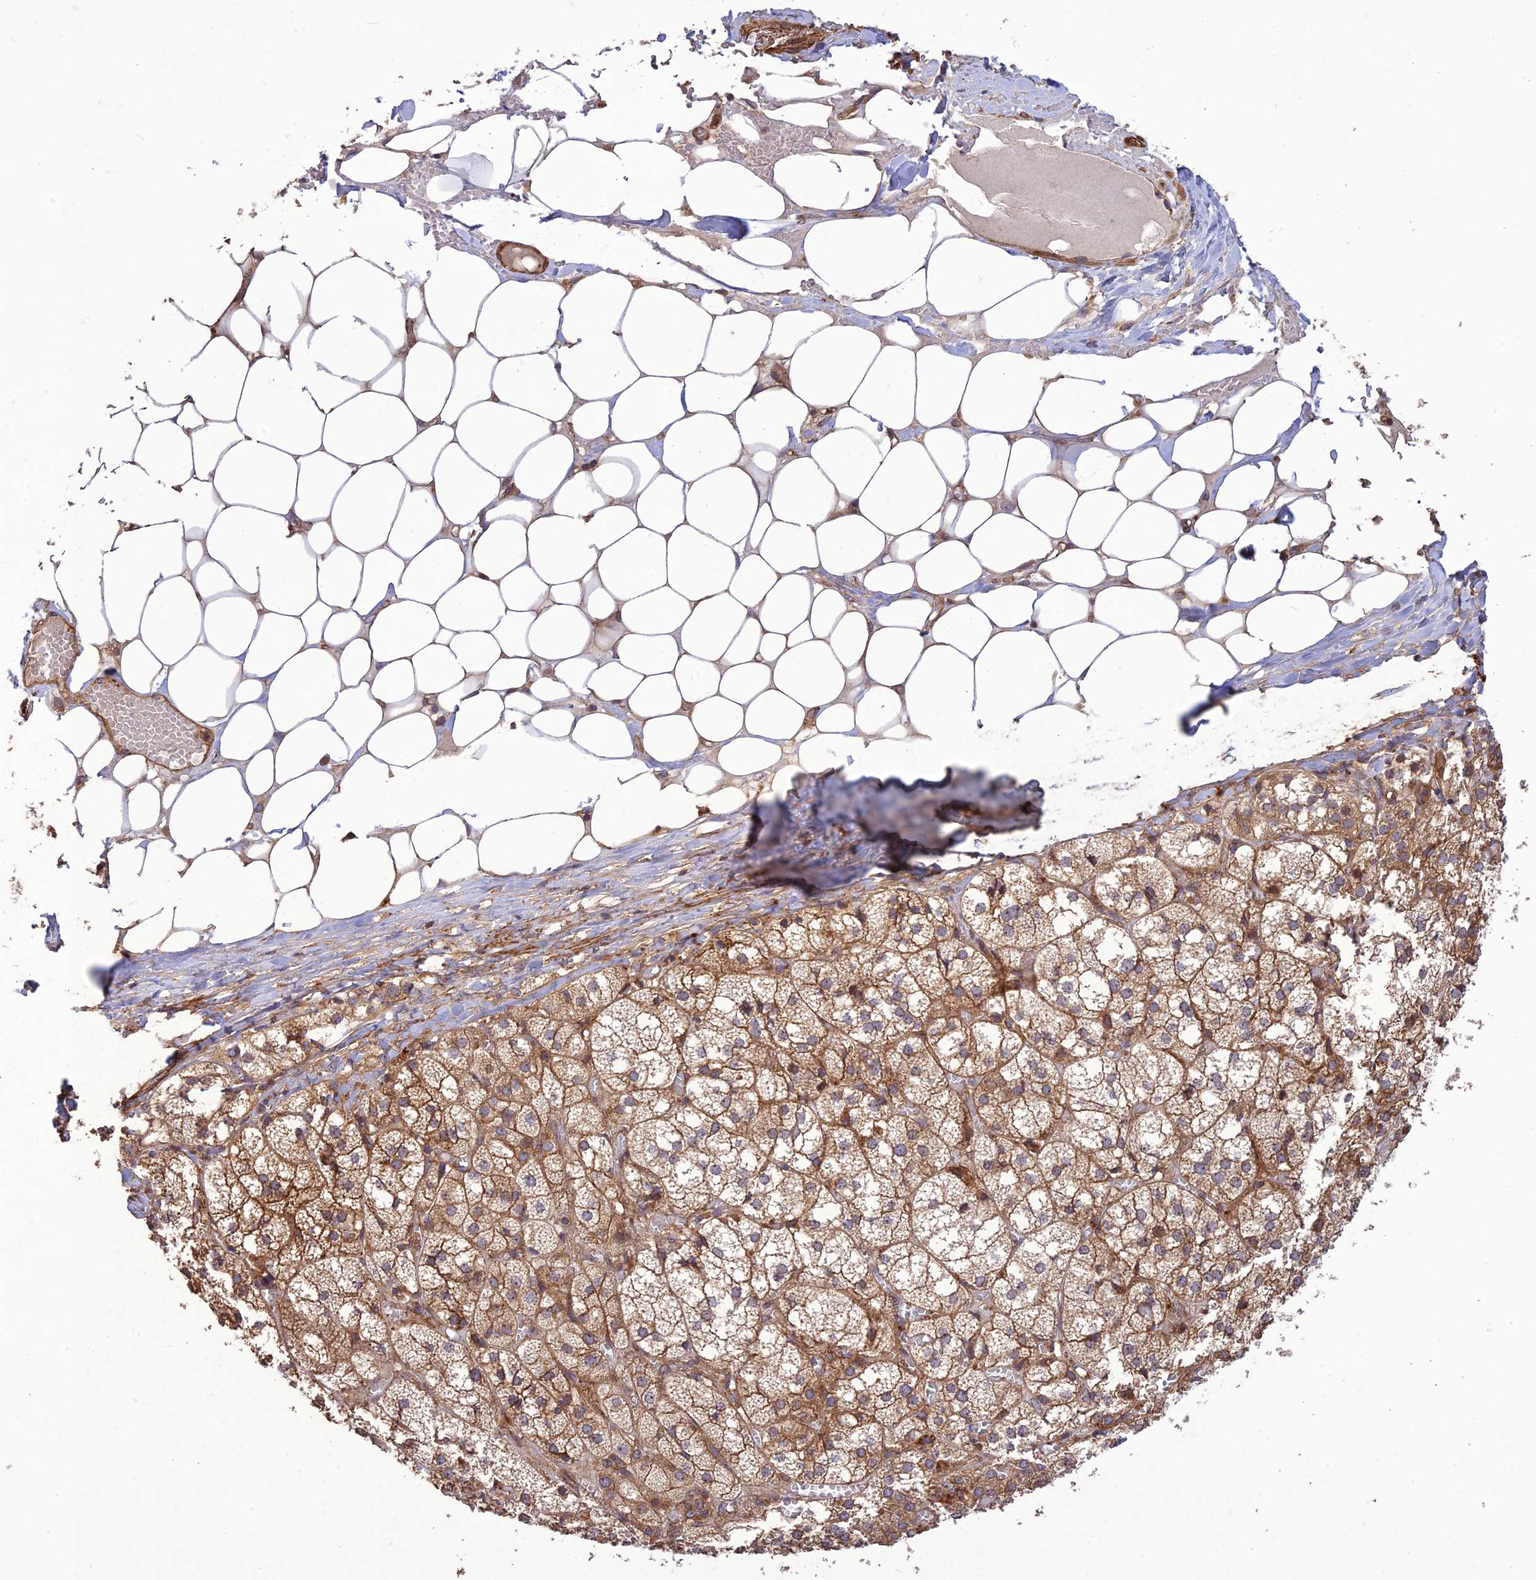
{"staining": {"intensity": "moderate", "quantity": ">75%", "location": "cytoplasmic/membranous"}, "tissue": "adrenal gland", "cell_type": "Glandular cells", "image_type": "normal", "snomed": [{"axis": "morphology", "description": "Normal tissue, NOS"}, {"axis": "topography", "description": "Adrenal gland"}], "caption": "A photomicrograph of adrenal gland stained for a protein exhibits moderate cytoplasmic/membranous brown staining in glandular cells. (Stains: DAB in brown, nuclei in blue, Microscopy: brightfield microscopy at high magnification).", "gene": "TMEM131L", "patient": {"sex": "female", "age": 61}}